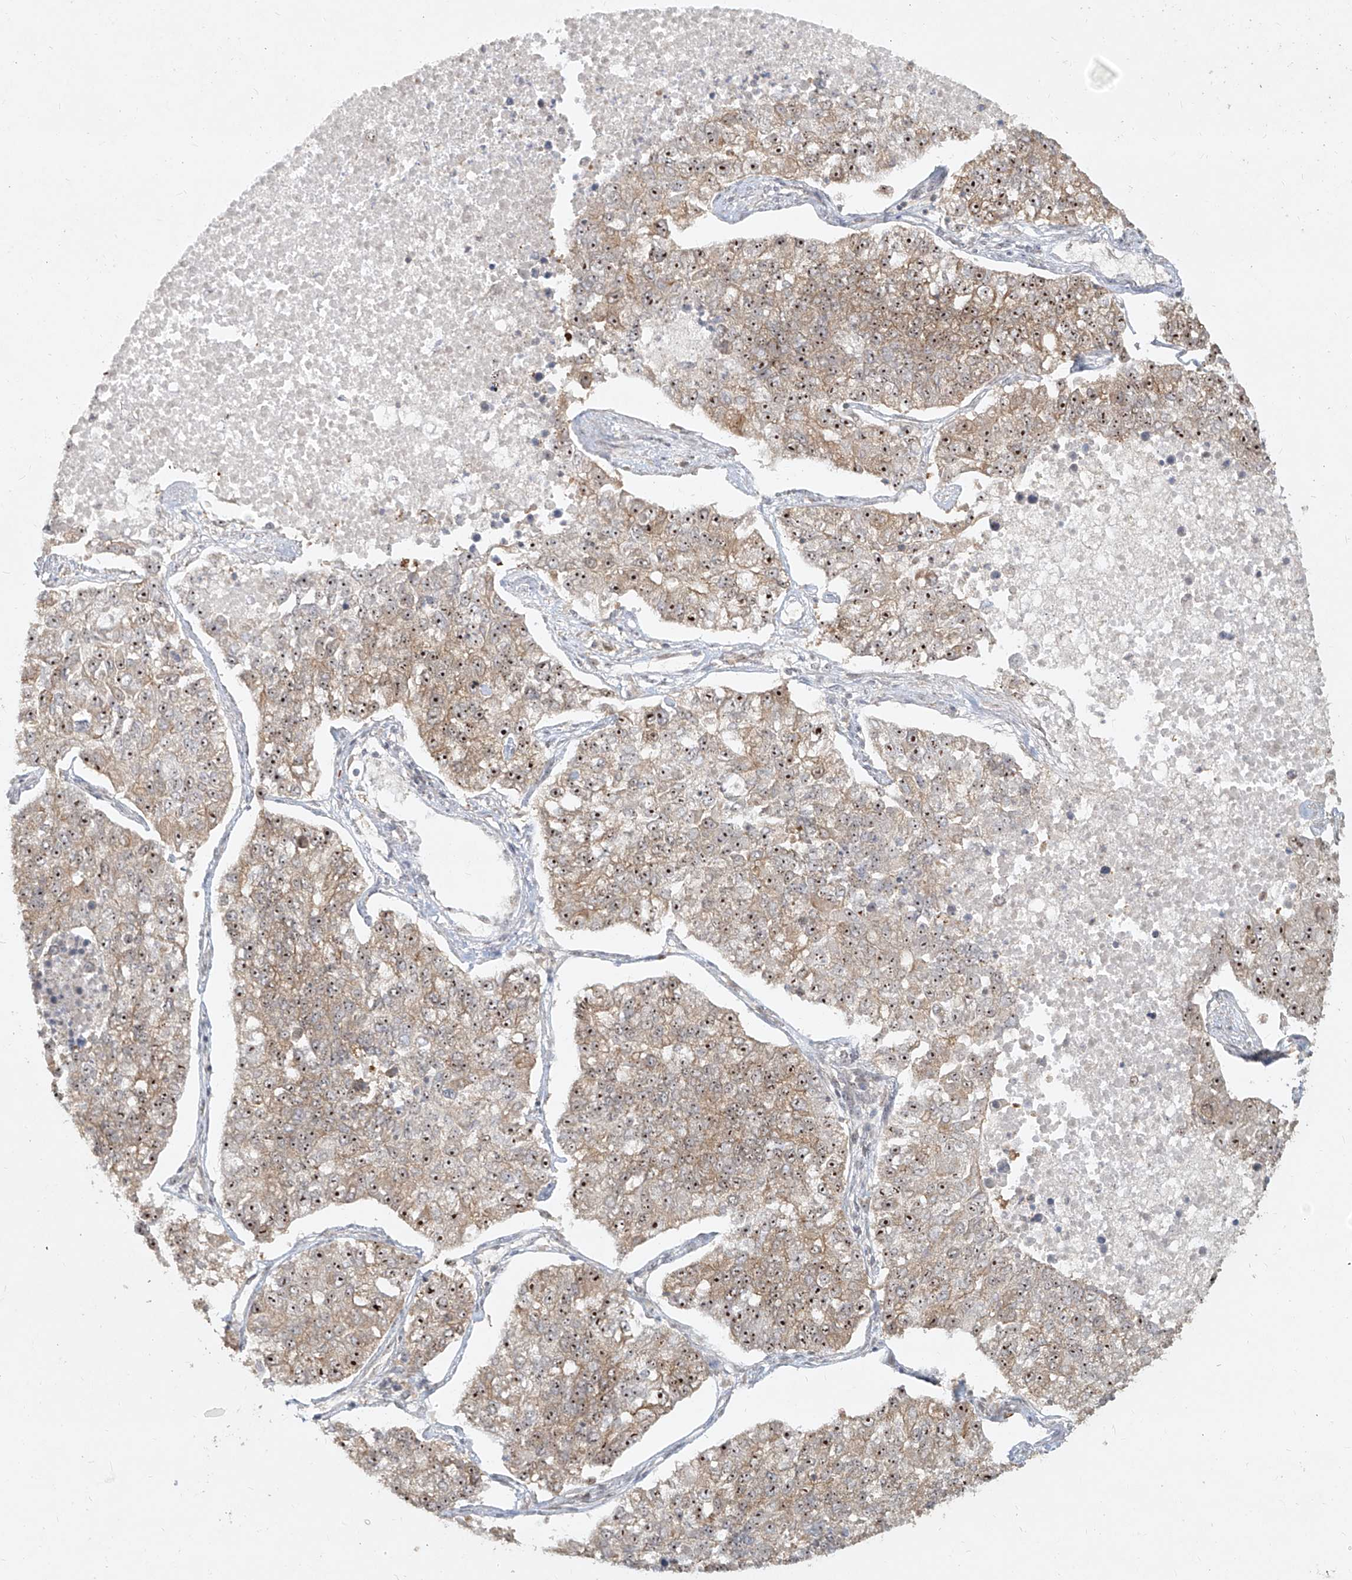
{"staining": {"intensity": "moderate", "quantity": ">75%", "location": "cytoplasmic/membranous,nuclear"}, "tissue": "lung cancer", "cell_type": "Tumor cells", "image_type": "cancer", "snomed": [{"axis": "morphology", "description": "Adenocarcinoma, NOS"}, {"axis": "topography", "description": "Lung"}], "caption": "The immunohistochemical stain shows moderate cytoplasmic/membranous and nuclear expression in tumor cells of lung adenocarcinoma tissue.", "gene": "BYSL", "patient": {"sex": "male", "age": 49}}